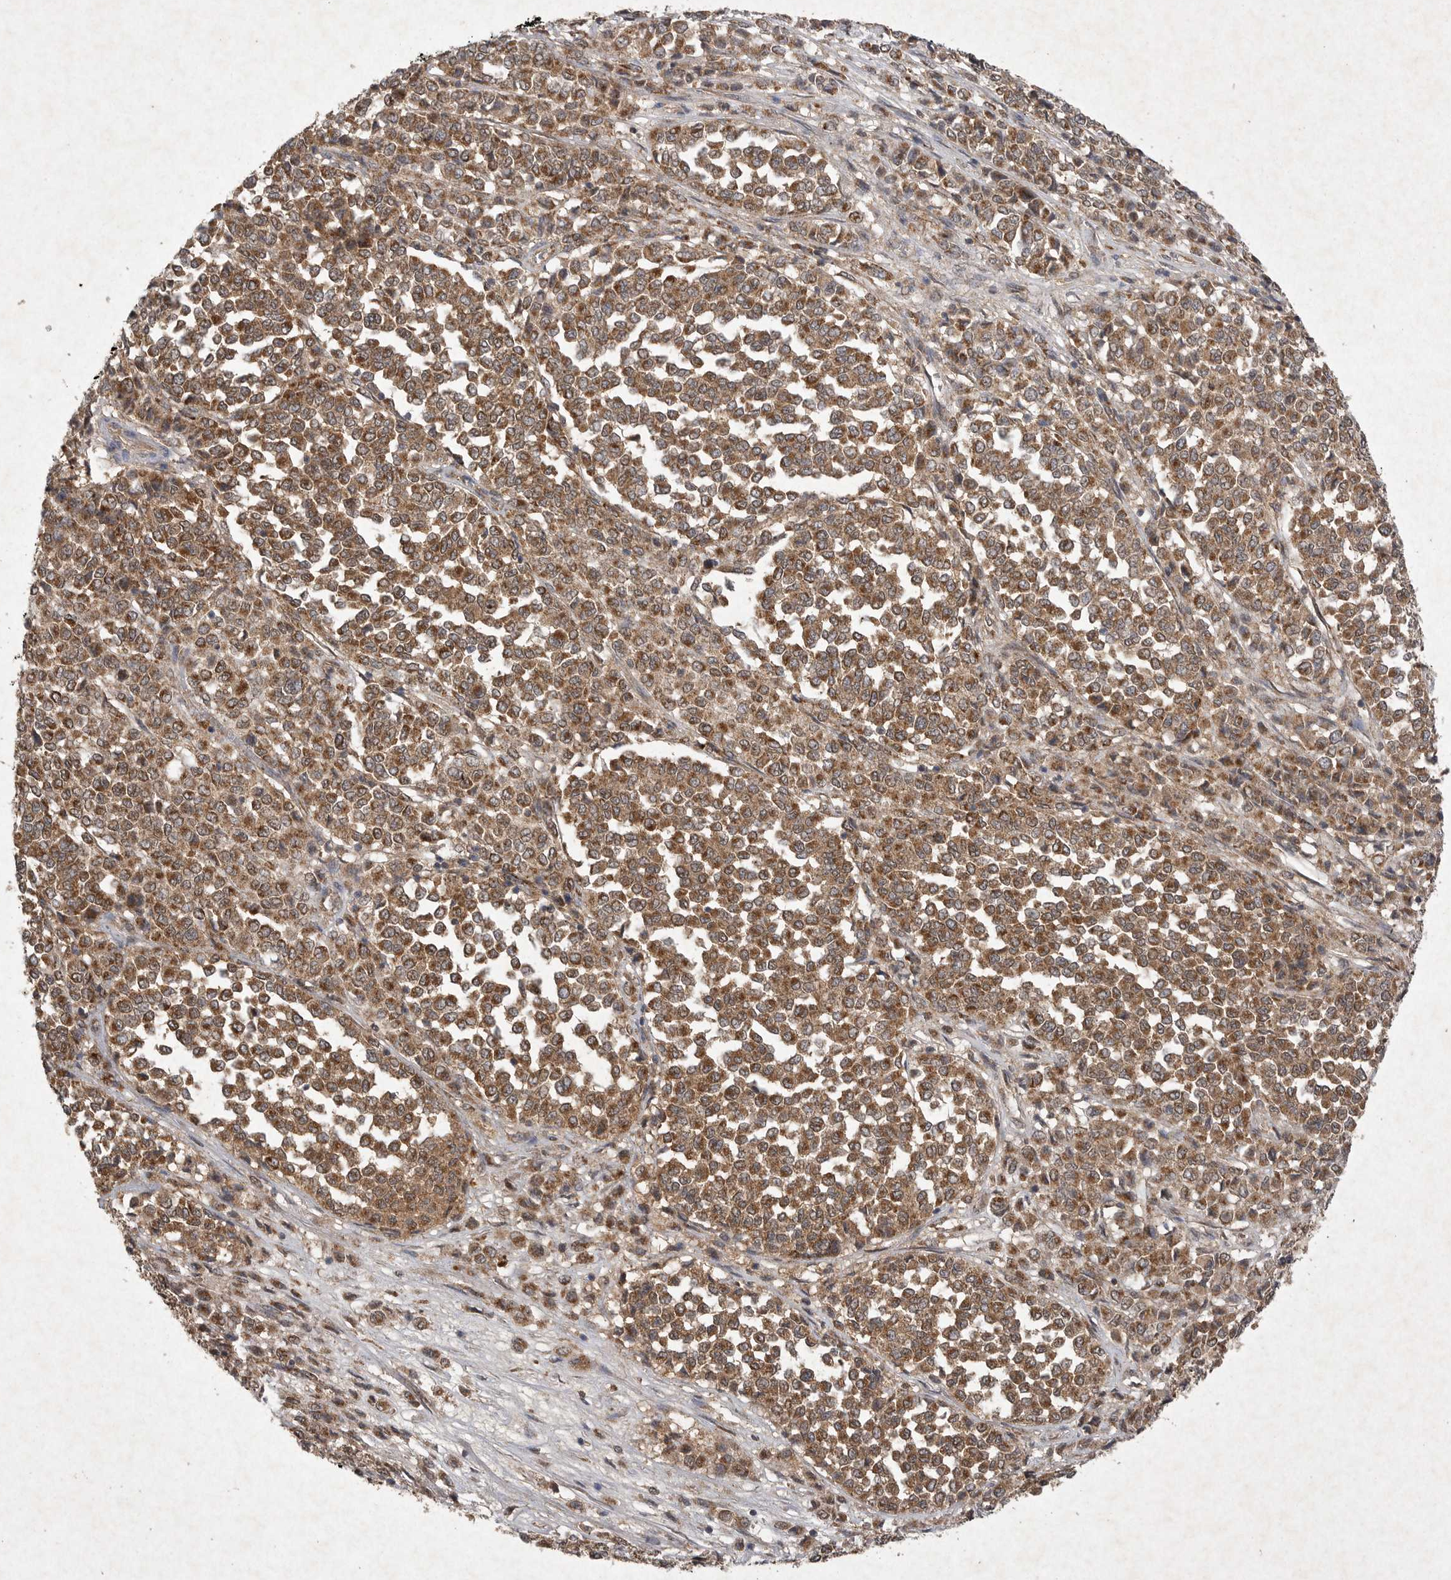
{"staining": {"intensity": "strong", "quantity": ">75%", "location": "cytoplasmic/membranous"}, "tissue": "melanoma", "cell_type": "Tumor cells", "image_type": "cancer", "snomed": [{"axis": "morphology", "description": "Malignant melanoma, Metastatic site"}, {"axis": "topography", "description": "Pancreas"}], "caption": "Brown immunohistochemical staining in melanoma shows strong cytoplasmic/membranous expression in about >75% of tumor cells.", "gene": "DDR1", "patient": {"sex": "female", "age": 30}}